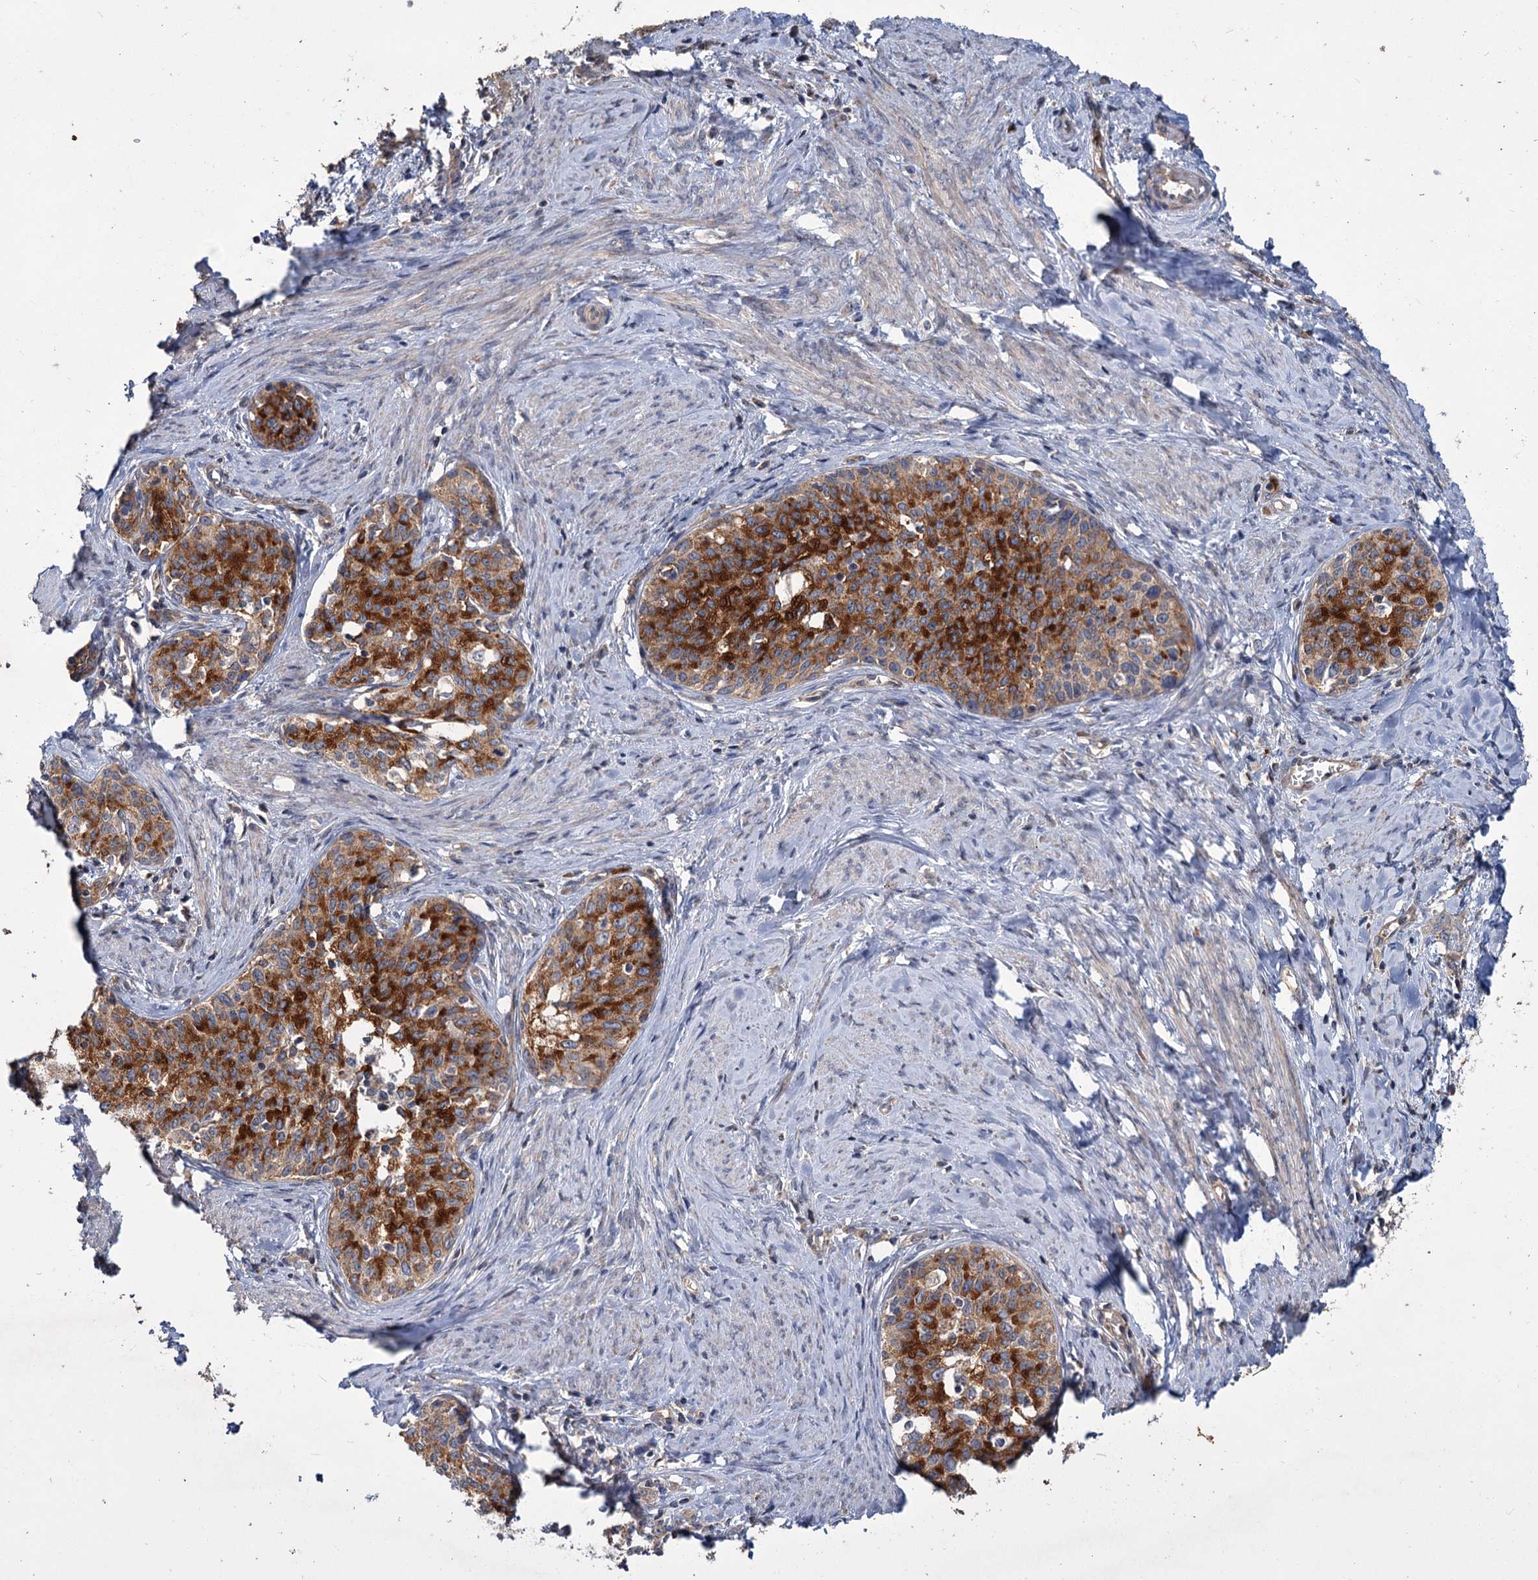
{"staining": {"intensity": "moderate", "quantity": ">75%", "location": "cytoplasmic/membranous"}, "tissue": "cervical cancer", "cell_type": "Tumor cells", "image_type": "cancer", "snomed": [{"axis": "morphology", "description": "Squamous cell carcinoma, NOS"}, {"axis": "morphology", "description": "Adenocarcinoma, NOS"}, {"axis": "topography", "description": "Cervix"}], "caption": "A medium amount of moderate cytoplasmic/membranous positivity is identified in about >75% of tumor cells in adenocarcinoma (cervical) tissue.", "gene": "DYNC2H1", "patient": {"sex": "female", "age": 52}}